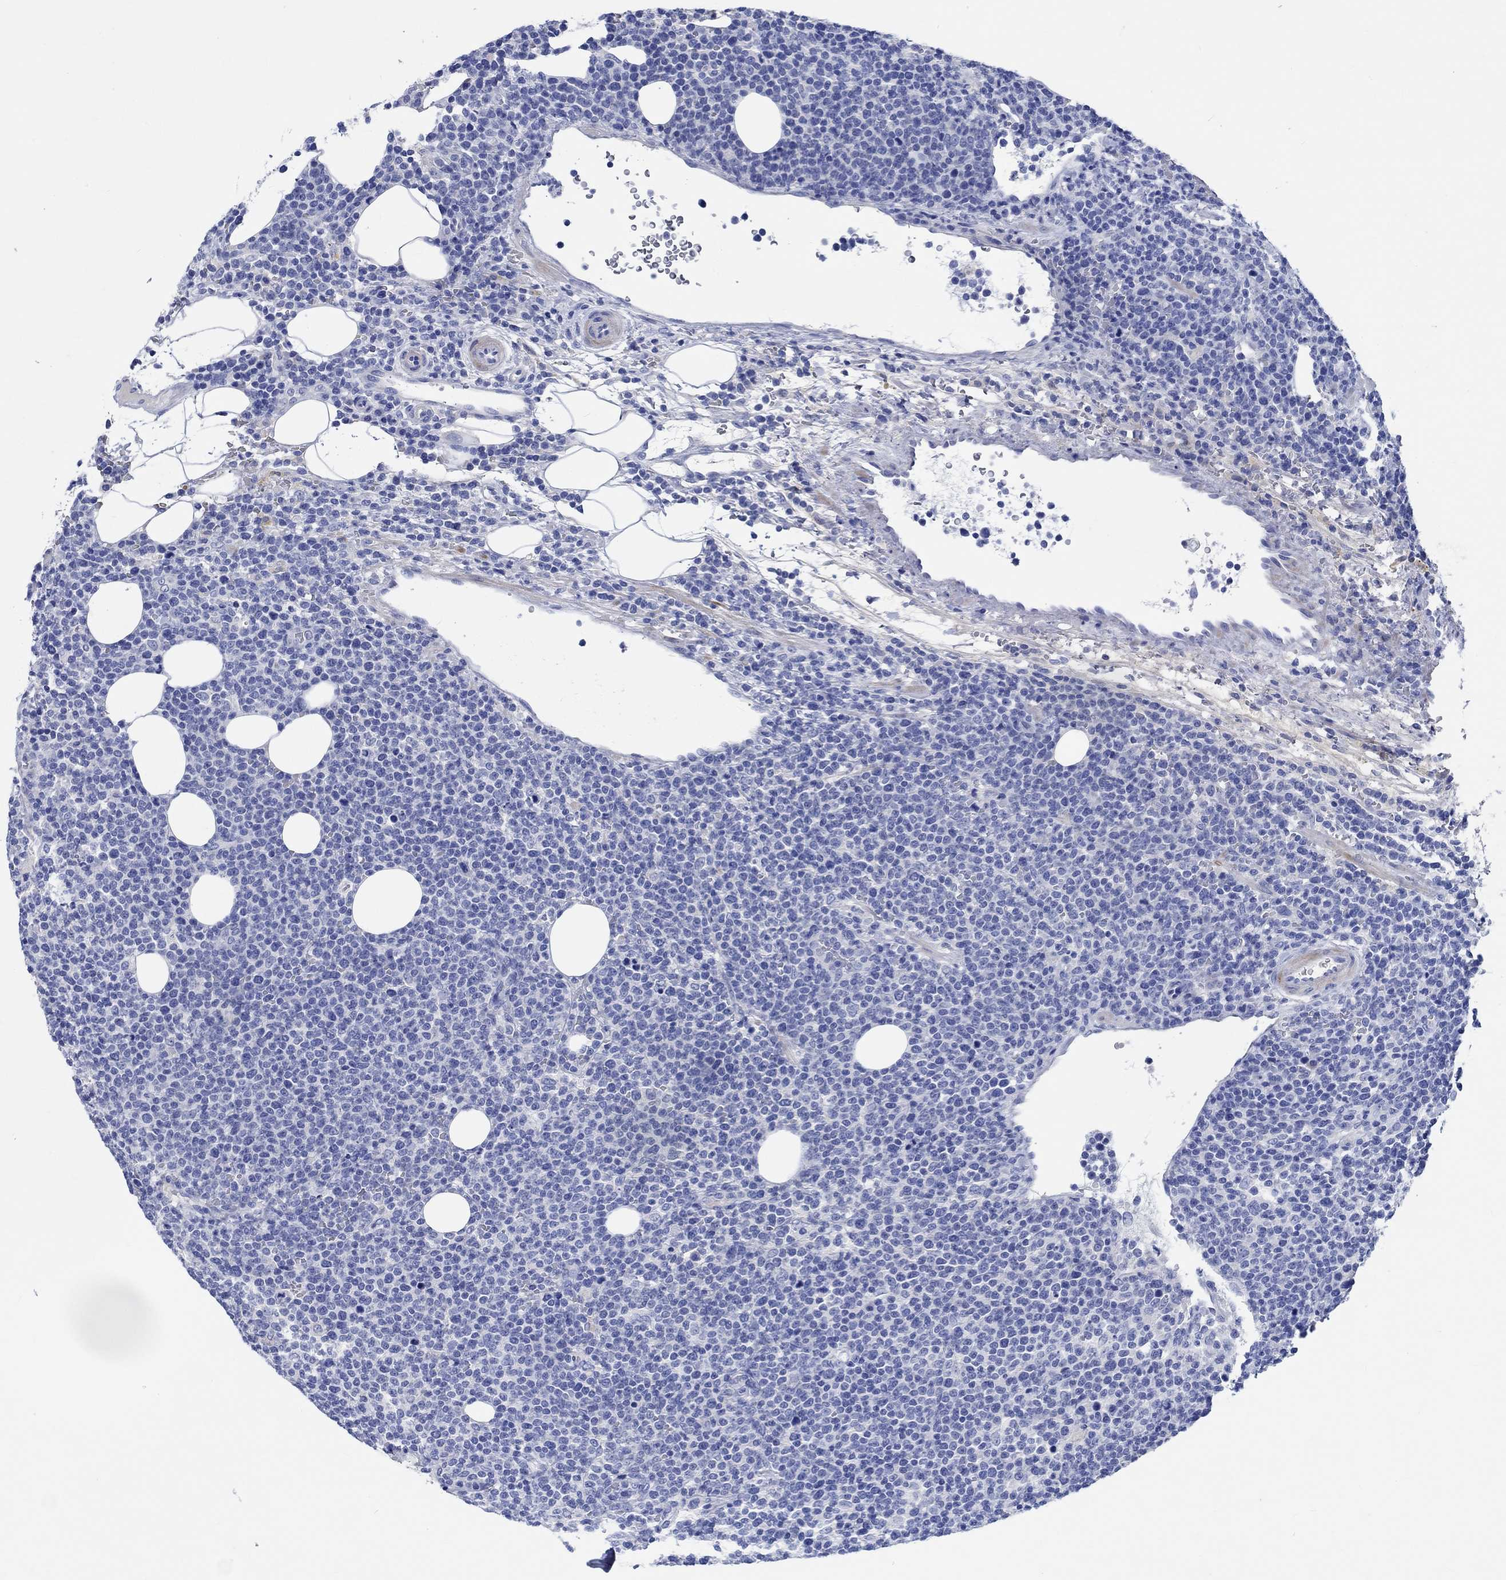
{"staining": {"intensity": "negative", "quantity": "none", "location": "none"}, "tissue": "lymphoma", "cell_type": "Tumor cells", "image_type": "cancer", "snomed": [{"axis": "morphology", "description": "Malignant lymphoma, non-Hodgkin's type, High grade"}, {"axis": "topography", "description": "Lymph node"}], "caption": "Lymphoma stained for a protein using IHC demonstrates no staining tumor cells.", "gene": "SHISA4", "patient": {"sex": "male", "age": 61}}